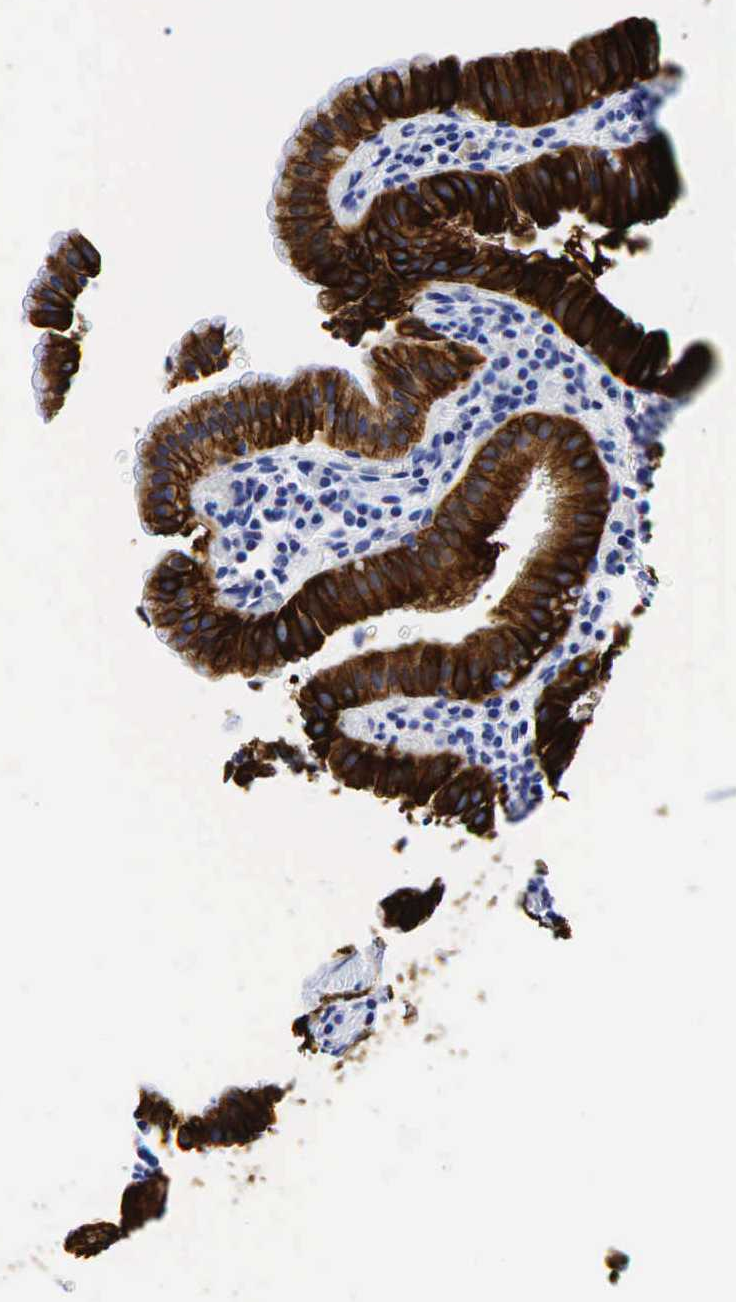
{"staining": {"intensity": "strong", "quantity": ">75%", "location": "cytoplasmic/membranous"}, "tissue": "gallbladder", "cell_type": "Glandular cells", "image_type": "normal", "snomed": [{"axis": "morphology", "description": "Normal tissue, NOS"}, {"axis": "topography", "description": "Gallbladder"}], "caption": "Brown immunohistochemical staining in benign gallbladder exhibits strong cytoplasmic/membranous expression in about >75% of glandular cells. Immunohistochemistry stains the protein in brown and the nuclei are stained blue.", "gene": "KRT18", "patient": {"sex": "female", "age": 76}}